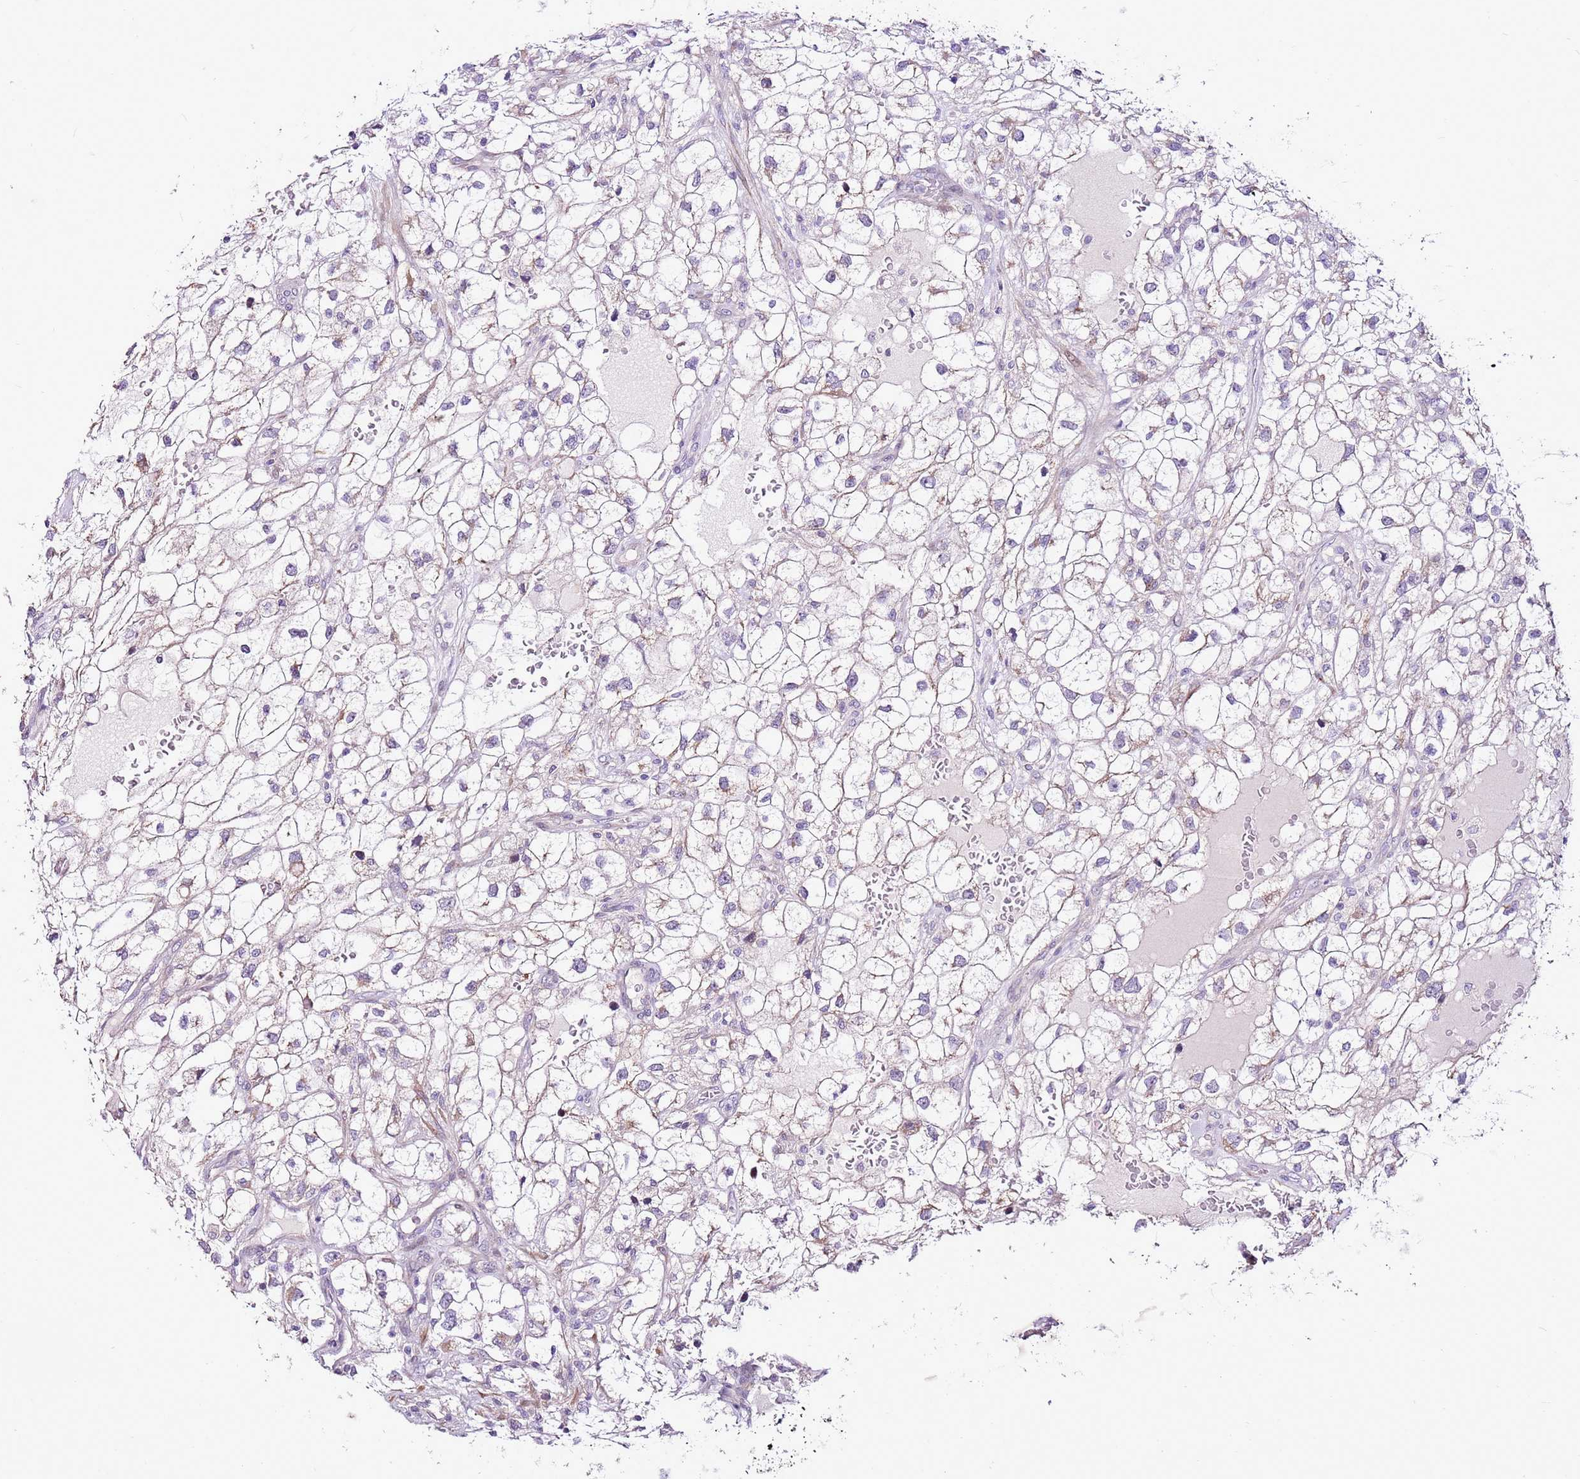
{"staining": {"intensity": "weak", "quantity": "<25%", "location": "cytoplasmic/membranous"}, "tissue": "renal cancer", "cell_type": "Tumor cells", "image_type": "cancer", "snomed": [{"axis": "morphology", "description": "Adenocarcinoma, NOS"}, {"axis": "topography", "description": "Kidney"}], "caption": "Tumor cells show no significant protein staining in renal cancer (adenocarcinoma).", "gene": "SLC38A5", "patient": {"sex": "male", "age": 59}}